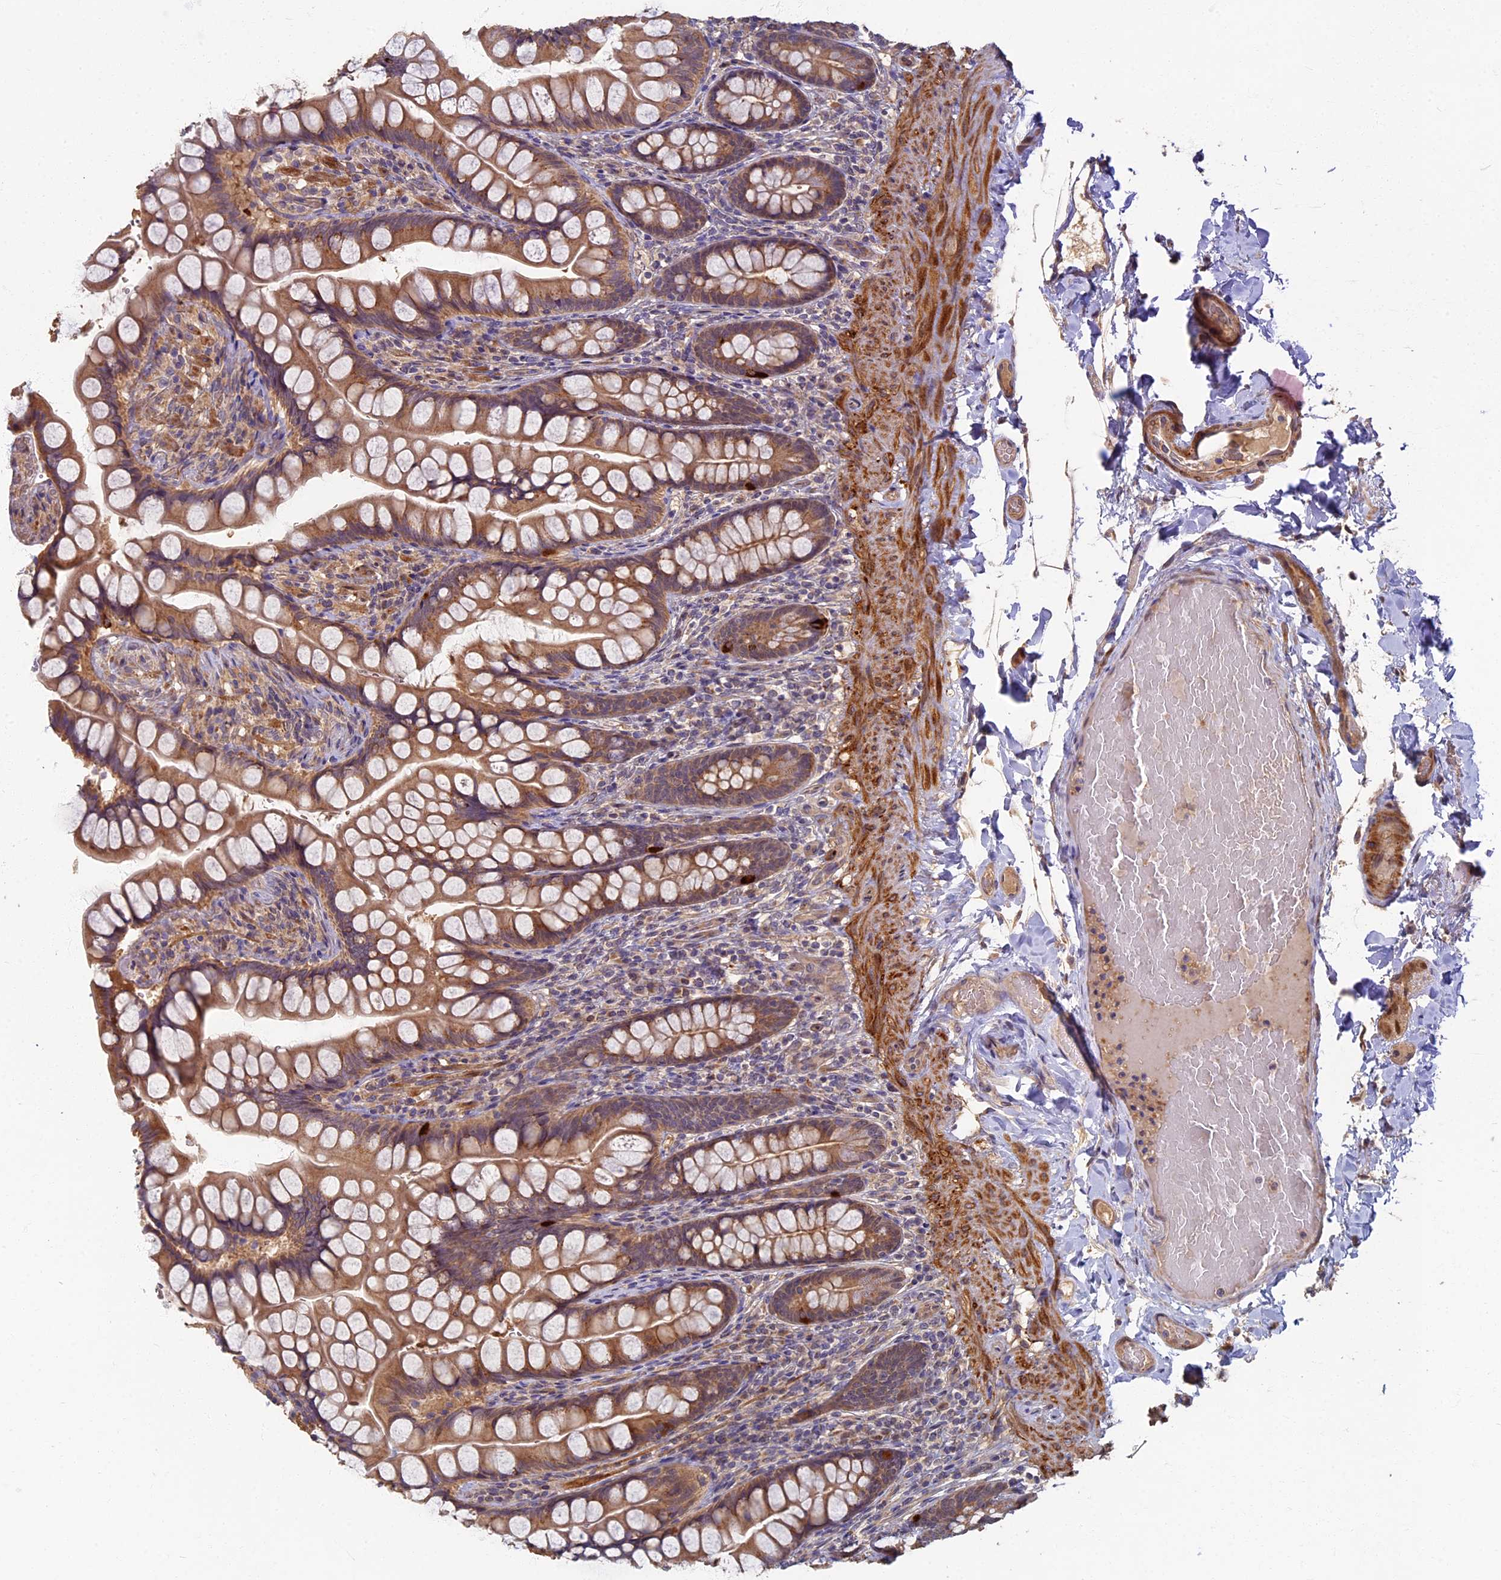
{"staining": {"intensity": "moderate", "quantity": ">75%", "location": "cytoplasmic/membranous"}, "tissue": "small intestine", "cell_type": "Glandular cells", "image_type": "normal", "snomed": [{"axis": "morphology", "description": "Normal tissue, NOS"}, {"axis": "topography", "description": "Small intestine"}], "caption": "This micrograph demonstrates immunohistochemistry (IHC) staining of unremarkable human small intestine, with medium moderate cytoplasmic/membranous positivity in approximately >75% of glandular cells.", "gene": "RSPH3", "patient": {"sex": "male", "age": 70}}